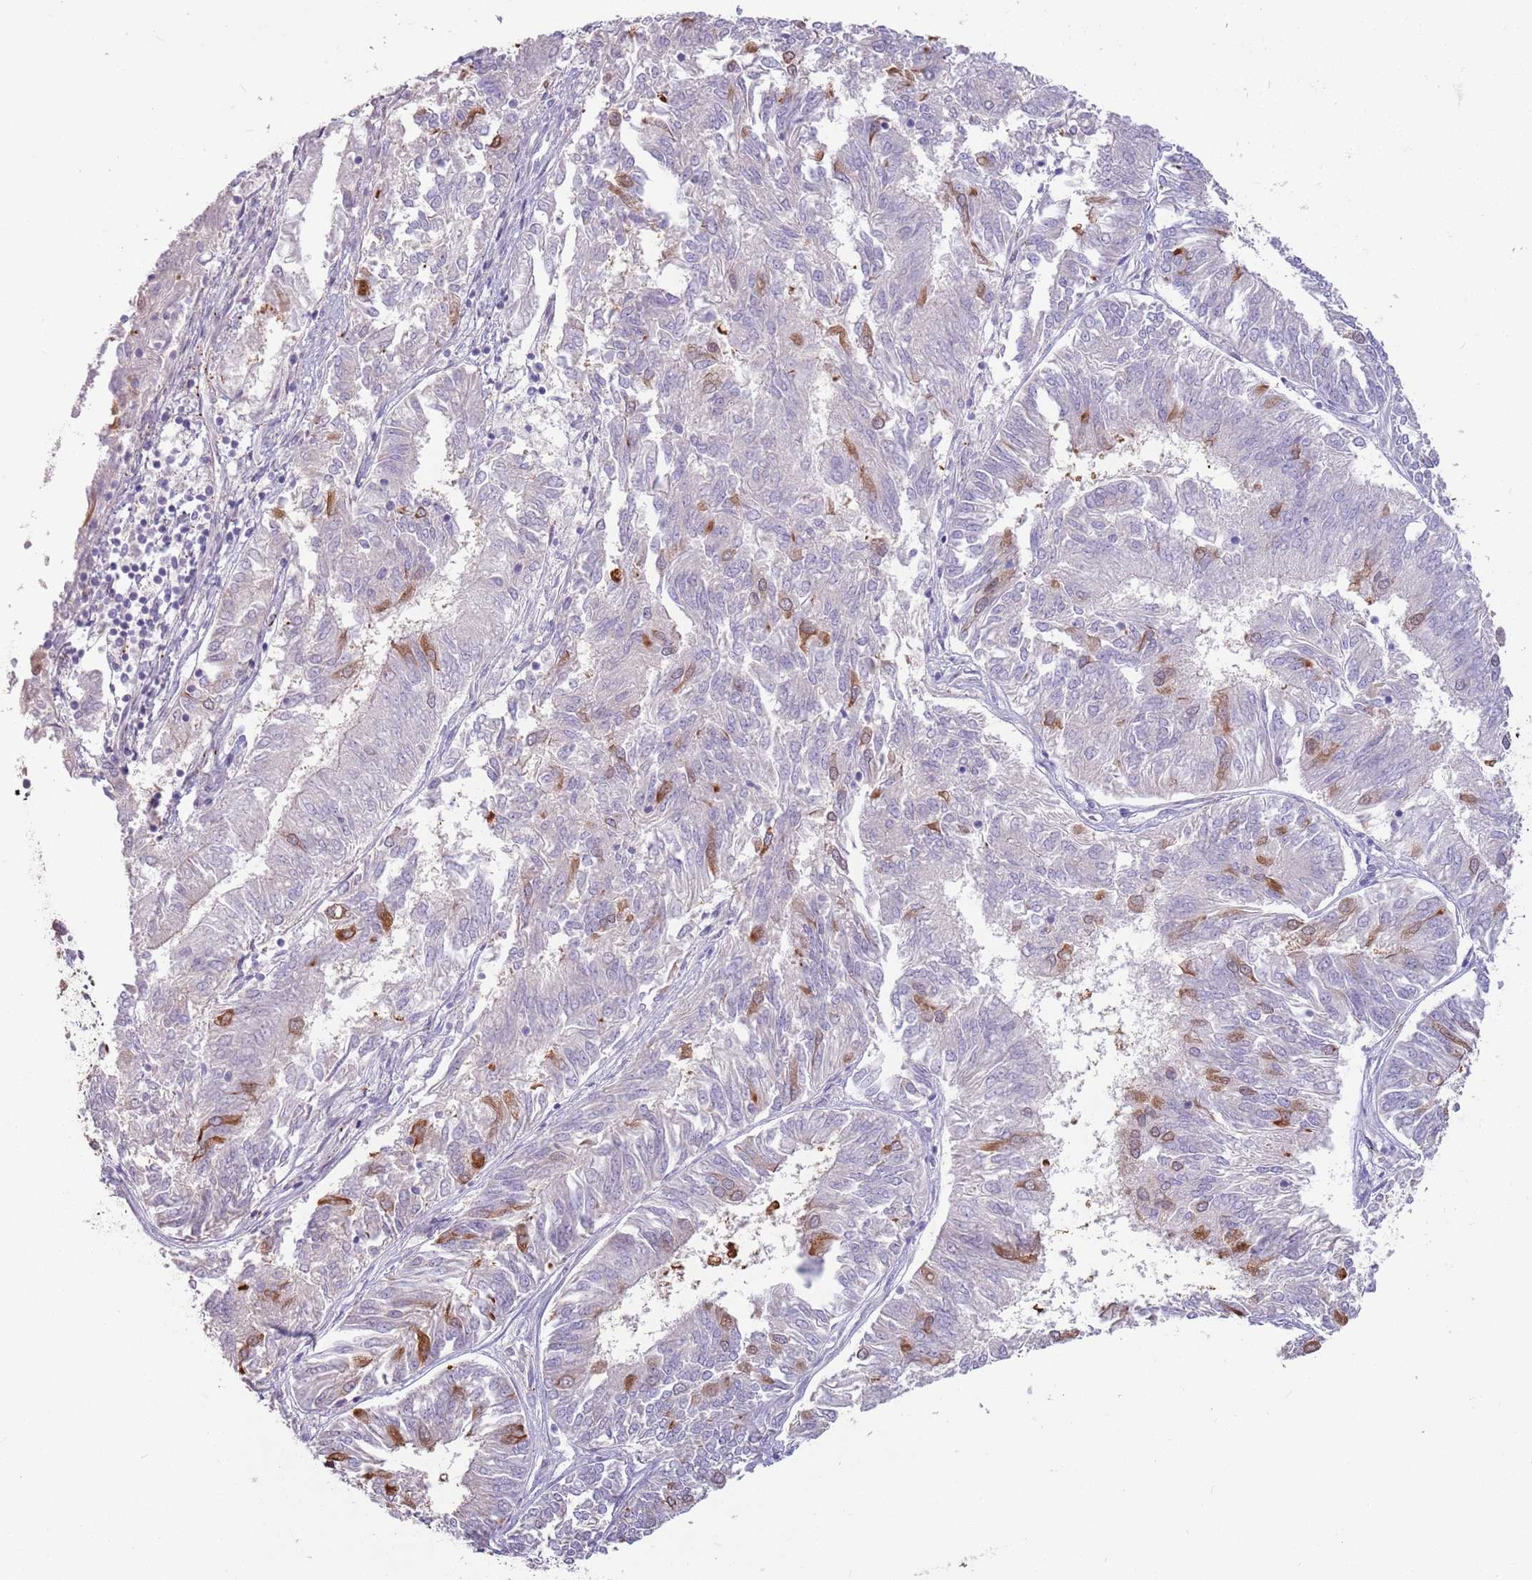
{"staining": {"intensity": "moderate", "quantity": "<25%", "location": "cytoplasmic/membranous"}, "tissue": "endometrial cancer", "cell_type": "Tumor cells", "image_type": "cancer", "snomed": [{"axis": "morphology", "description": "Adenocarcinoma, NOS"}, {"axis": "topography", "description": "Endometrium"}], "caption": "Human endometrial cancer (adenocarcinoma) stained with a protein marker reveals moderate staining in tumor cells.", "gene": "LDHD", "patient": {"sex": "female", "age": 58}}